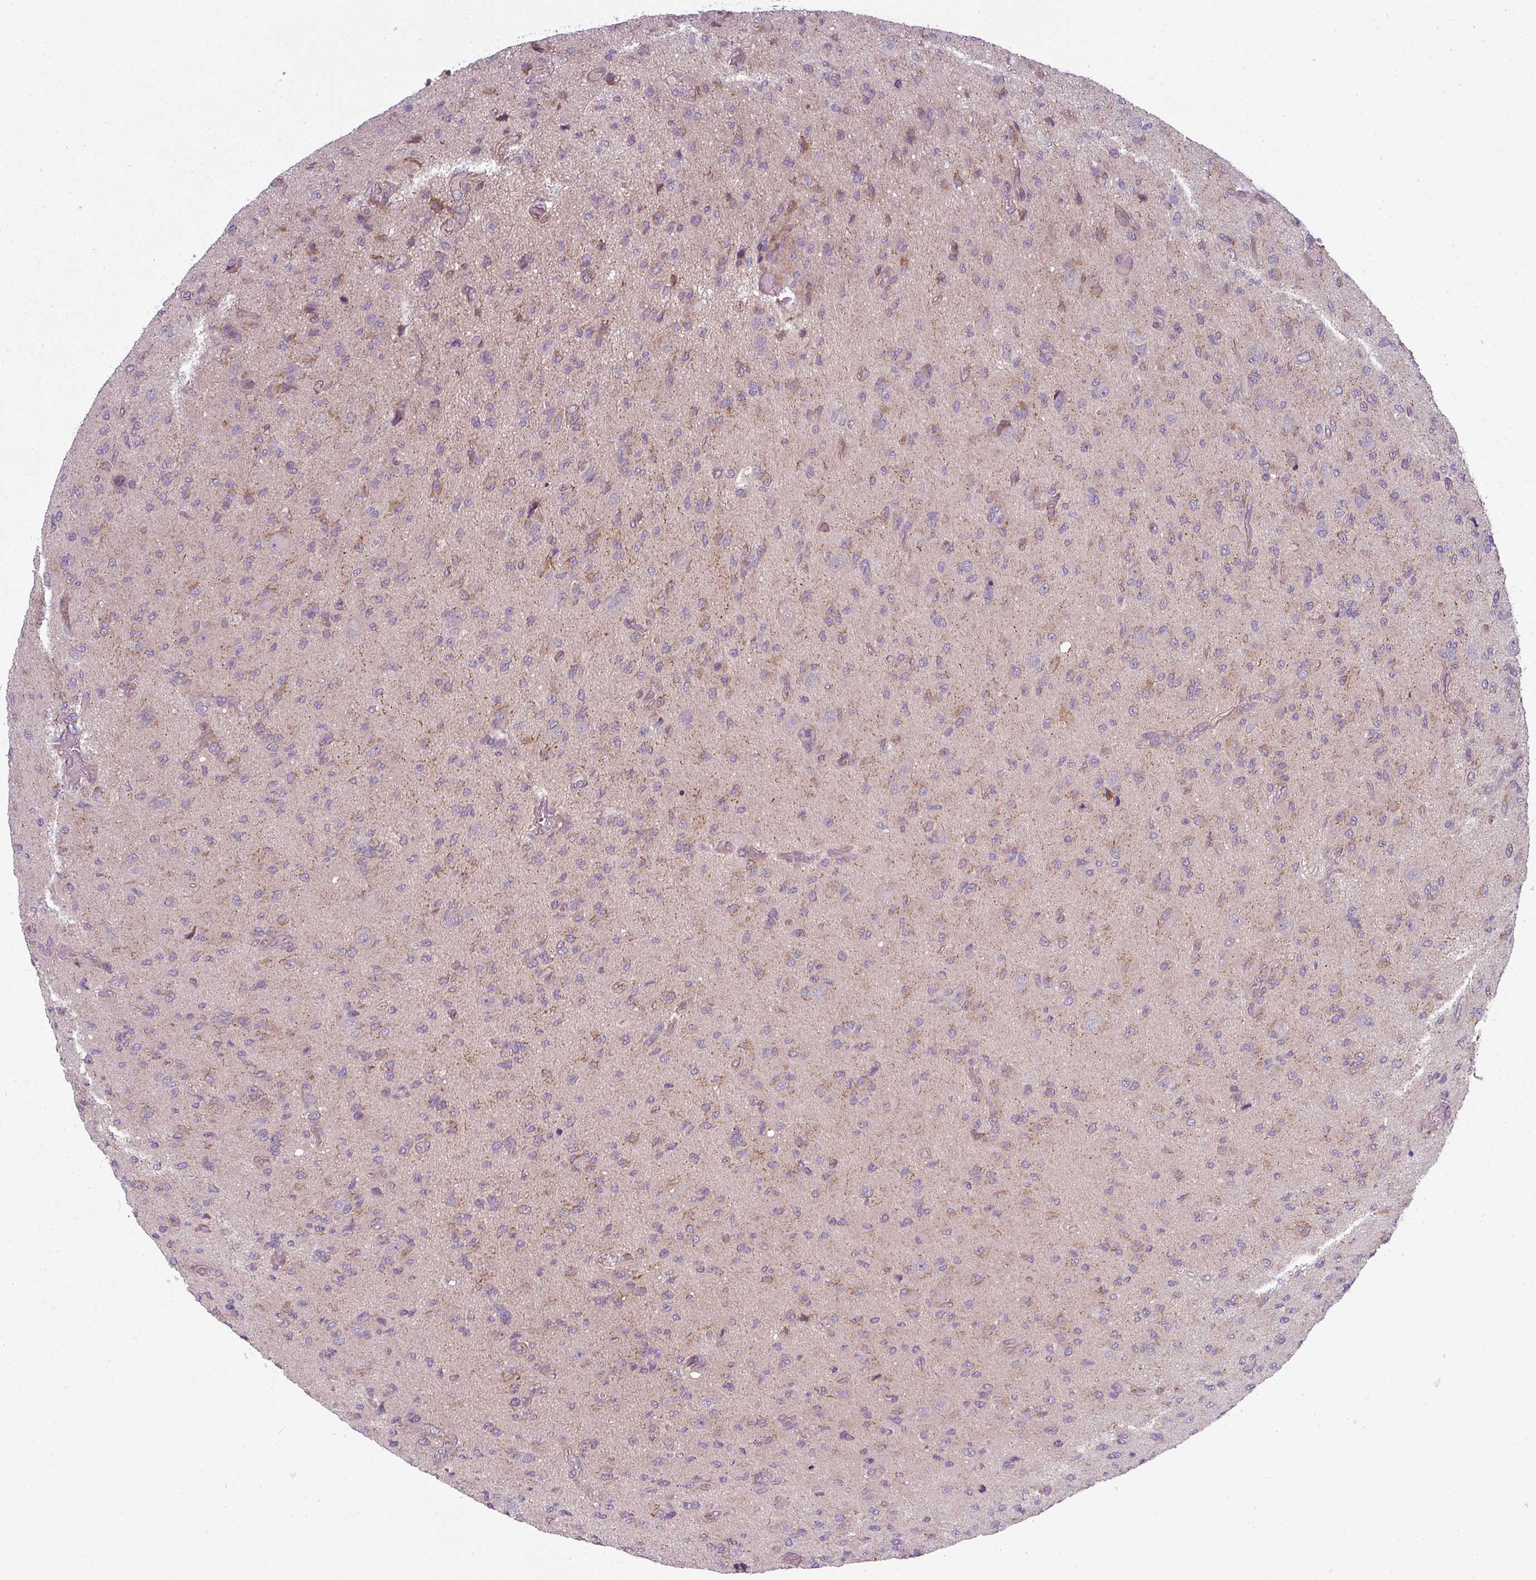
{"staining": {"intensity": "moderate", "quantity": "<25%", "location": "cytoplasmic/membranous"}, "tissue": "glioma", "cell_type": "Tumor cells", "image_type": "cancer", "snomed": [{"axis": "morphology", "description": "Glioma, malignant, High grade"}, {"axis": "topography", "description": "Brain"}], "caption": "A photomicrograph of human glioma stained for a protein reveals moderate cytoplasmic/membranous brown staining in tumor cells.", "gene": "SLC16A9", "patient": {"sex": "male", "age": 36}}